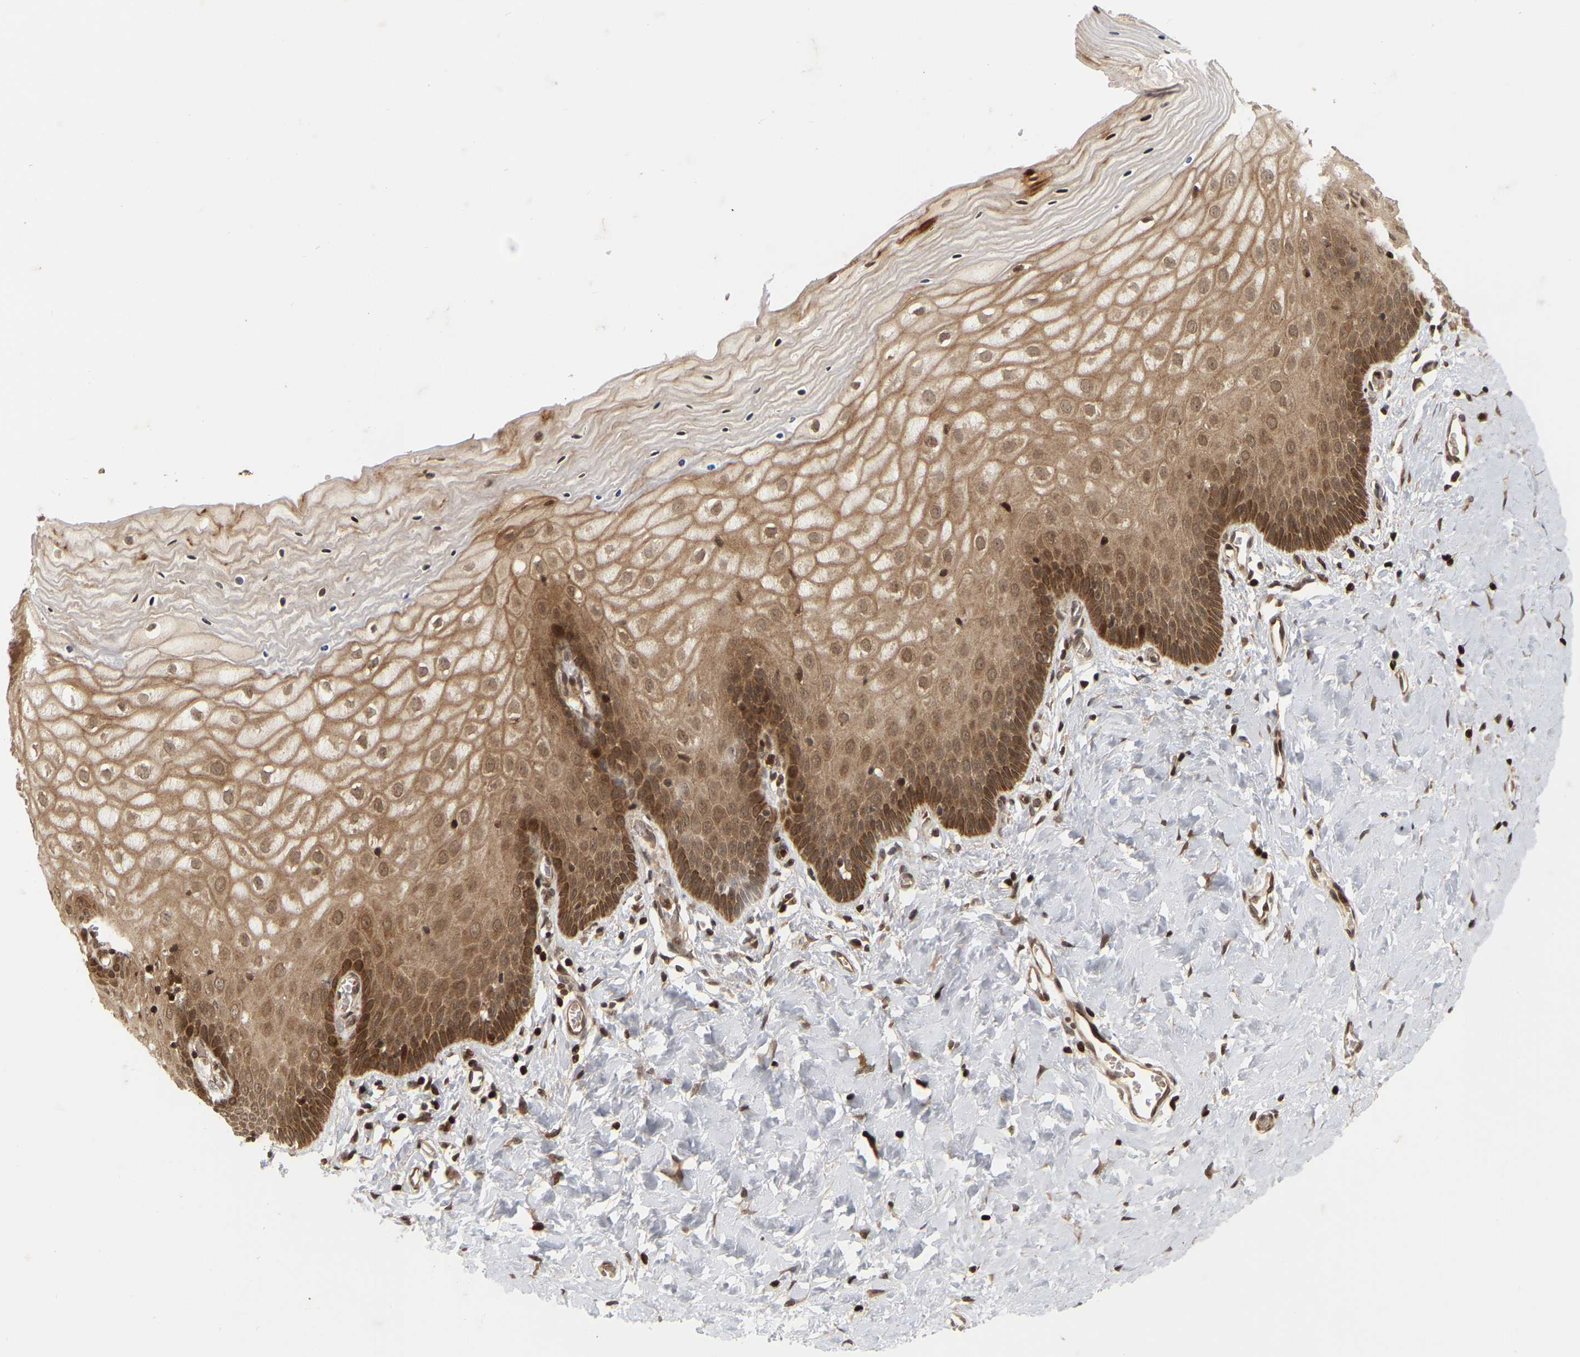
{"staining": {"intensity": "strong", "quantity": ">75%", "location": "cytoplasmic/membranous,nuclear"}, "tissue": "cervix", "cell_type": "Glandular cells", "image_type": "normal", "snomed": [{"axis": "morphology", "description": "Normal tissue, NOS"}, {"axis": "topography", "description": "Cervix"}], "caption": "Strong cytoplasmic/membranous,nuclear staining is appreciated in approximately >75% of glandular cells in benign cervix.", "gene": "NFE2L2", "patient": {"sex": "female", "age": 55}}